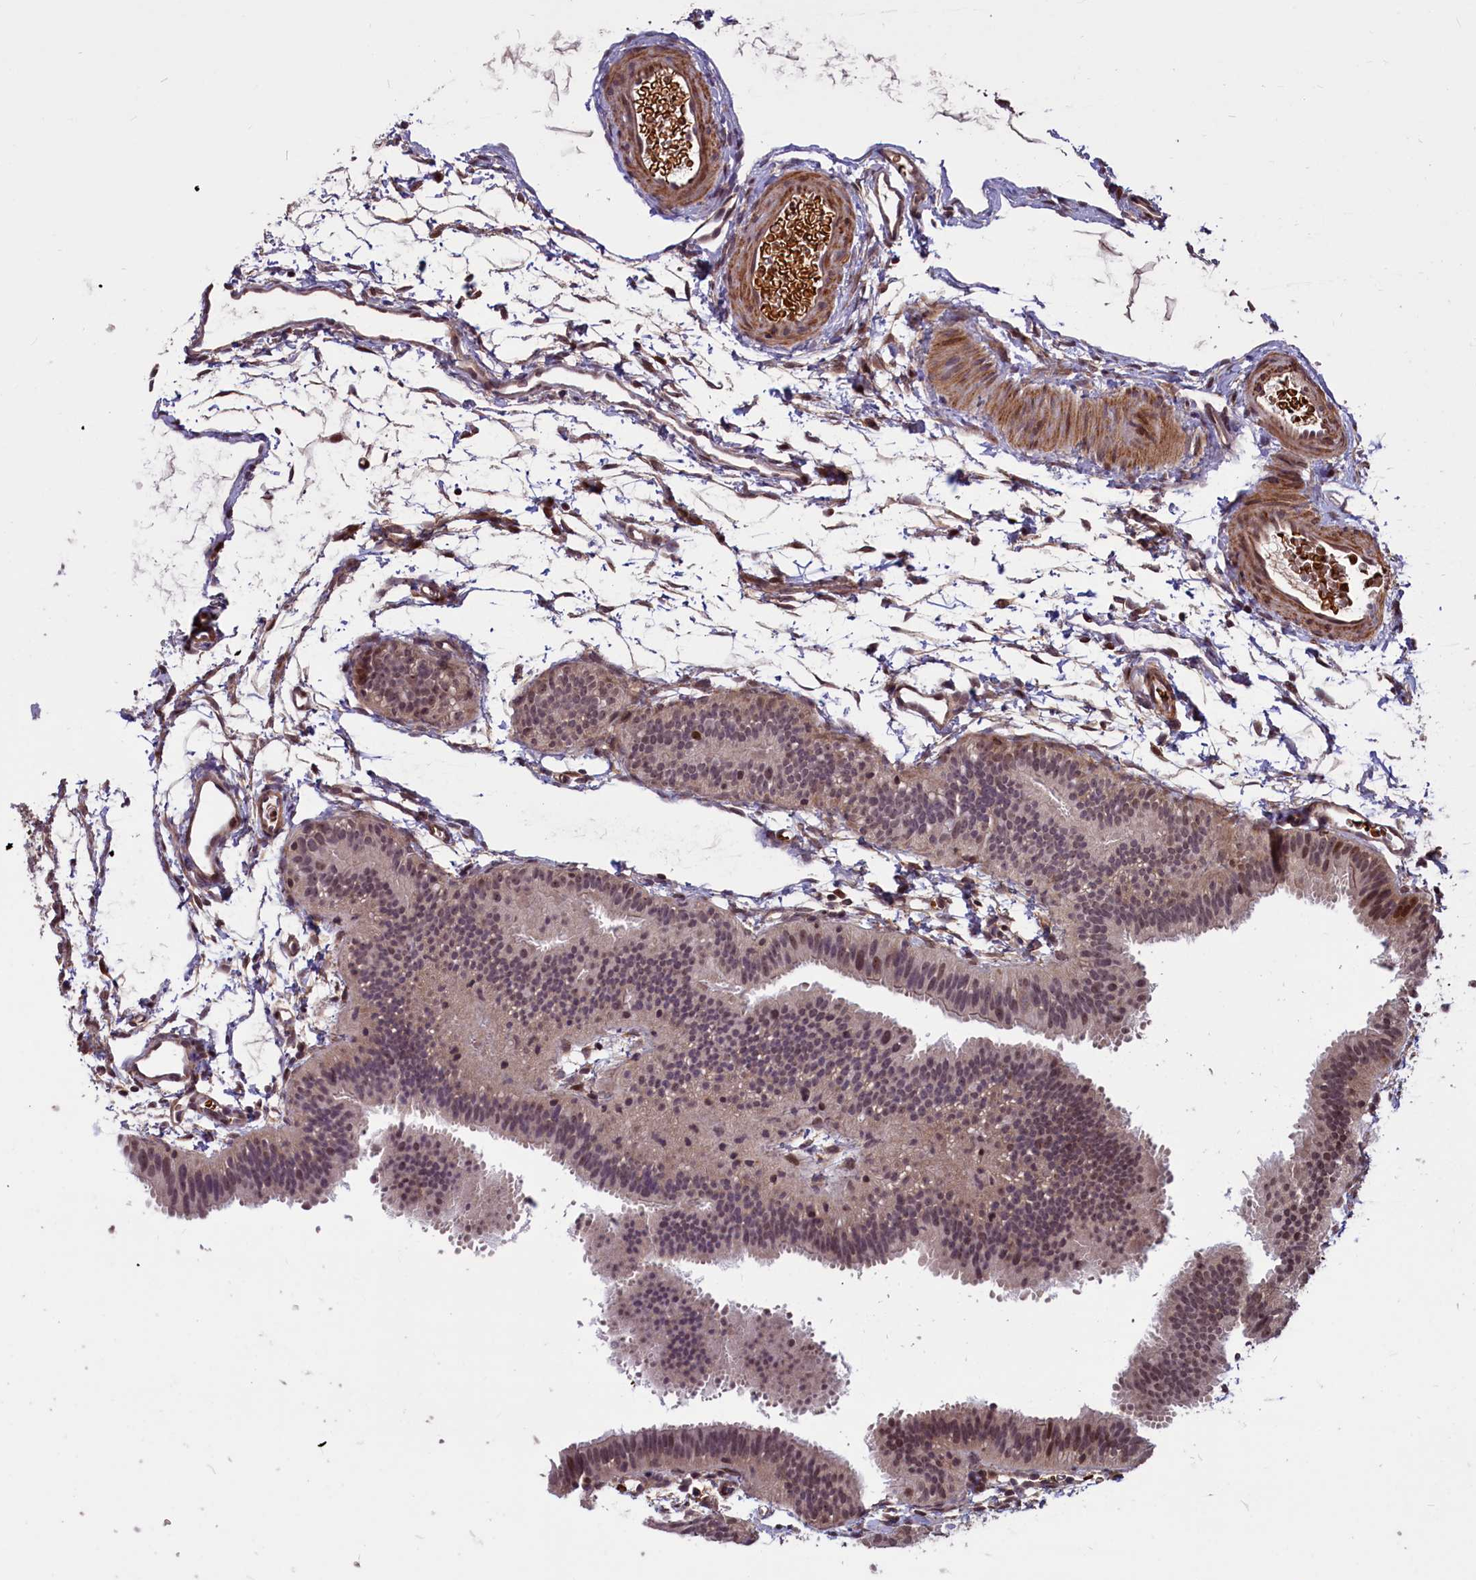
{"staining": {"intensity": "moderate", "quantity": ">75%", "location": "cytoplasmic/membranous,nuclear"}, "tissue": "fallopian tube", "cell_type": "Glandular cells", "image_type": "normal", "snomed": [{"axis": "morphology", "description": "Normal tissue, NOS"}, {"axis": "topography", "description": "Fallopian tube"}], "caption": "Human fallopian tube stained with a brown dye exhibits moderate cytoplasmic/membranous,nuclear positive expression in approximately >75% of glandular cells.", "gene": "SHFL", "patient": {"sex": "female", "age": 35}}